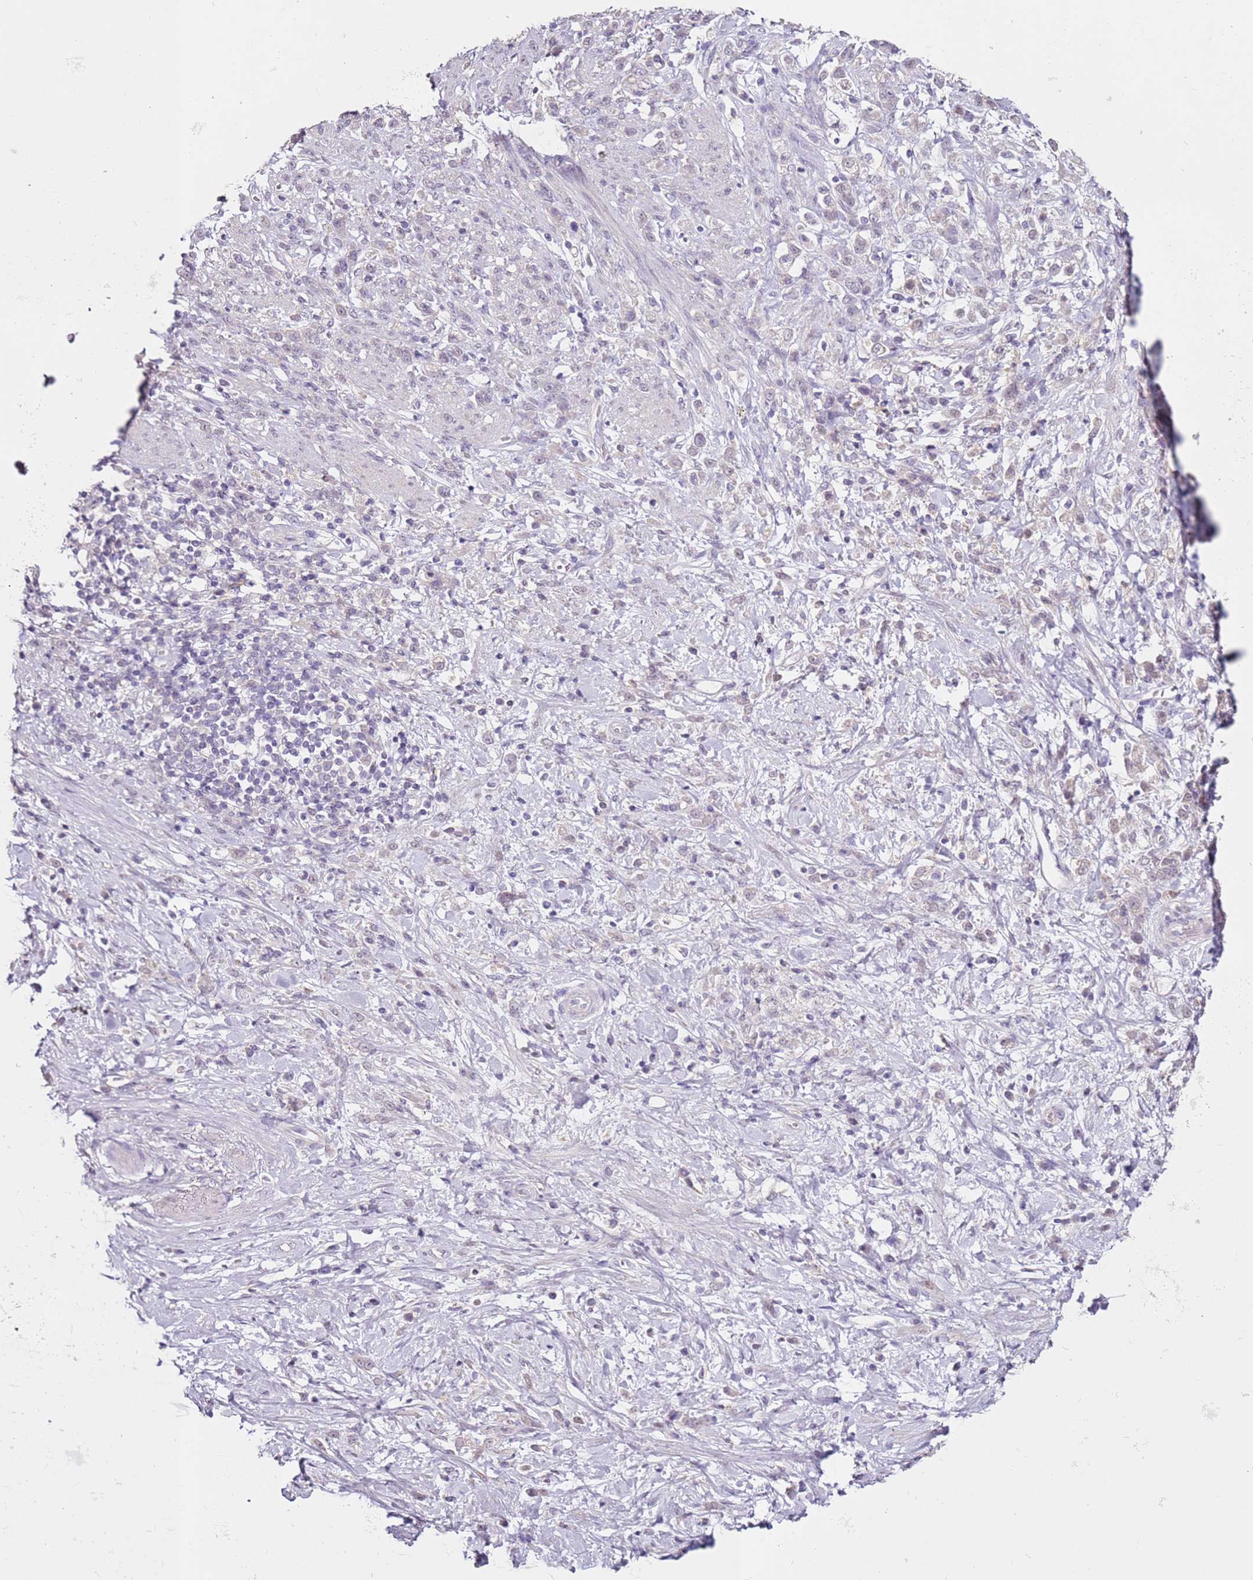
{"staining": {"intensity": "negative", "quantity": "none", "location": "none"}, "tissue": "stomach cancer", "cell_type": "Tumor cells", "image_type": "cancer", "snomed": [{"axis": "morphology", "description": "Adenocarcinoma, NOS"}, {"axis": "topography", "description": "Stomach"}], "caption": "A micrograph of stomach cancer stained for a protein demonstrates no brown staining in tumor cells.", "gene": "MDH1", "patient": {"sex": "female", "age": 60}}